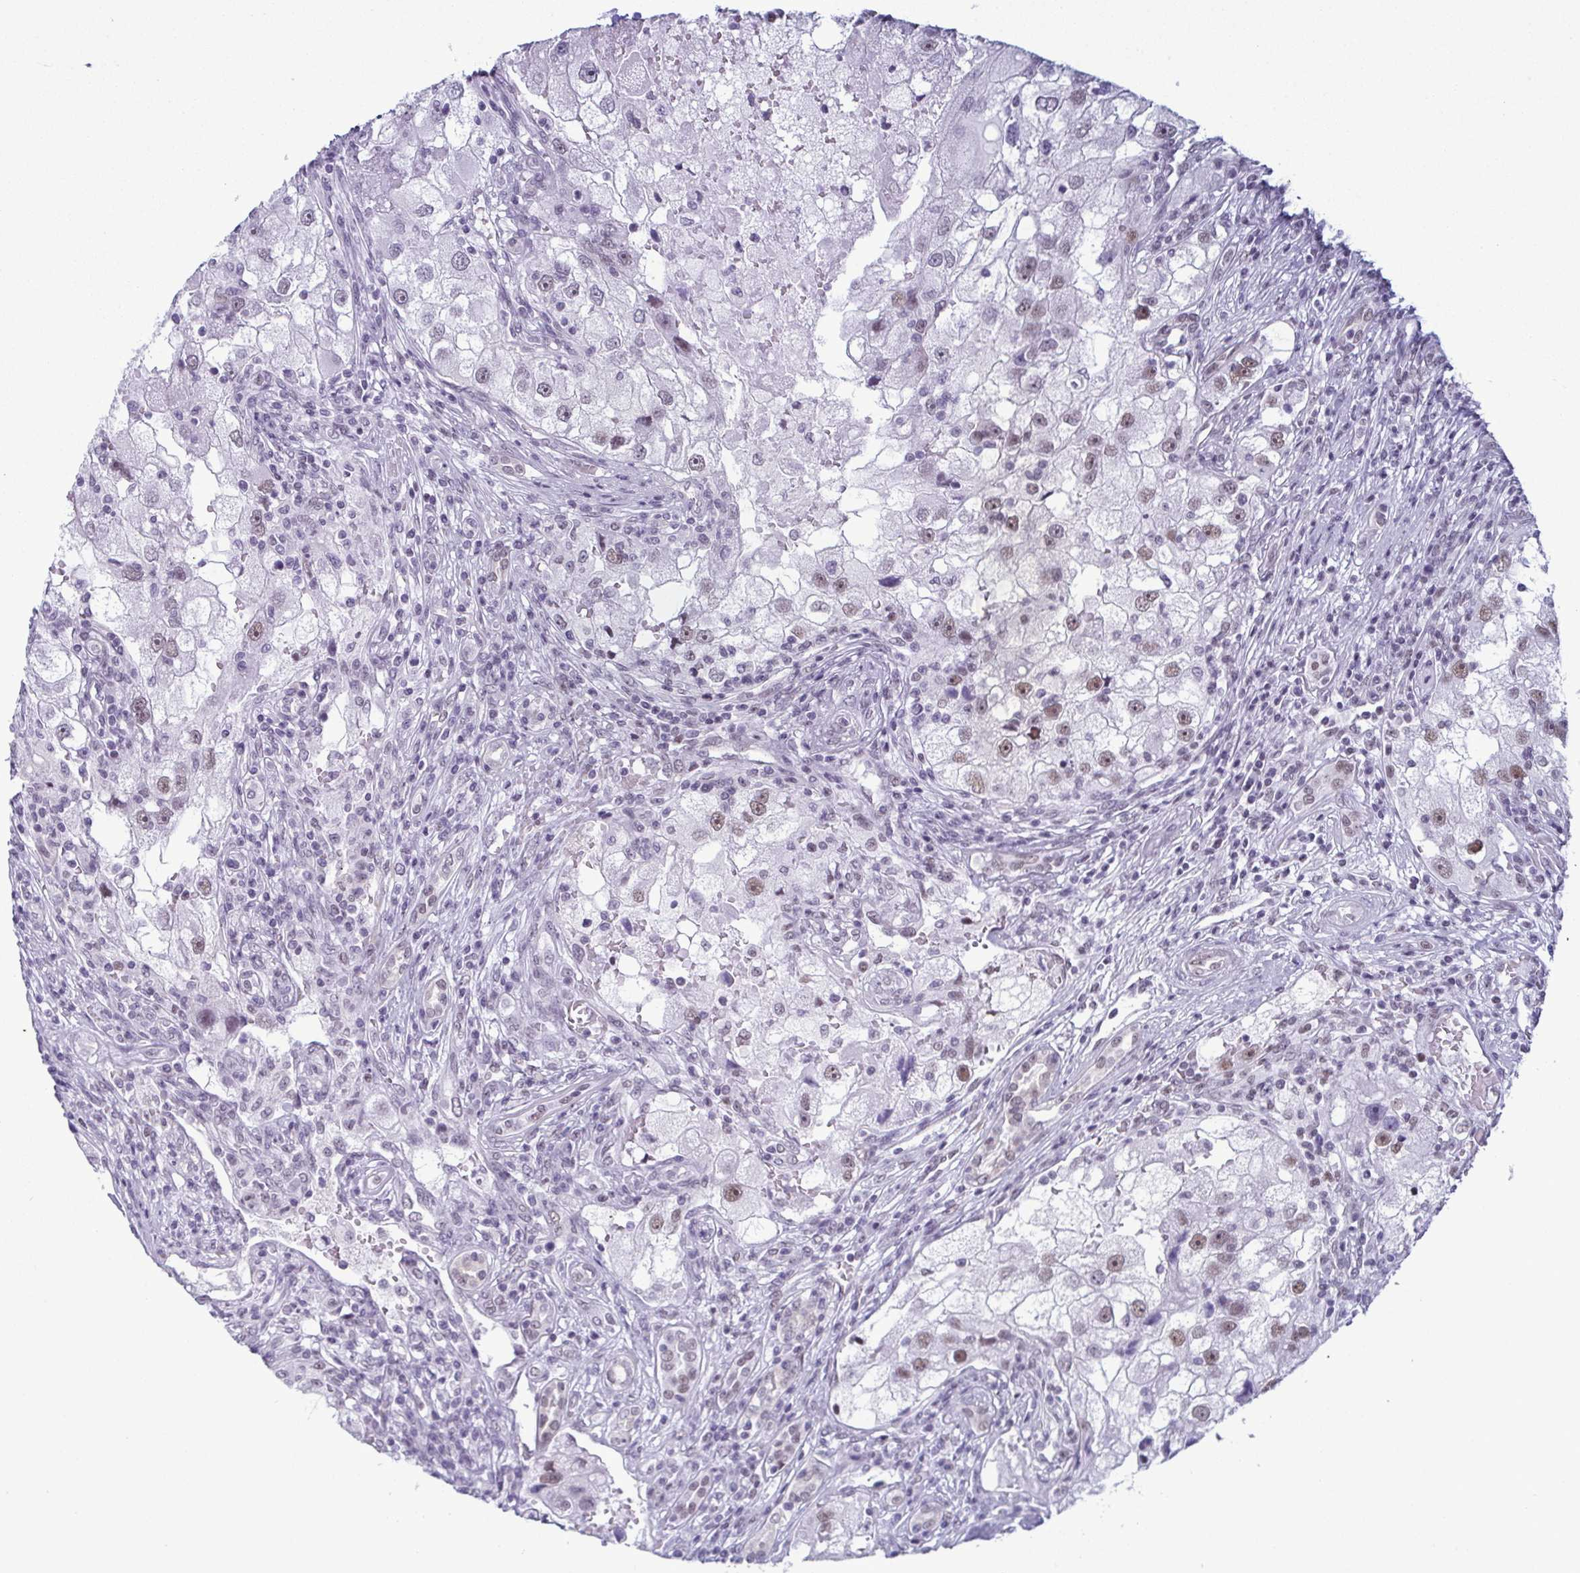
{"staining": {"intensity": "moderate", "quantity": "<25%", "location": "nuclear"}, "tissue": "renal cancer", "cell_type": "Tumor cells", "image_type": "cancer", "snomed": [{"axis": "morphology", "description": "Adenocarcinoma, NOS"}, {"axis": "topography", "description": "Kidney"}], "caption": "Renal cancer (adenocarcinoma) was stained to show a protein in brown. There is low levels of moderate nuclear expression in approximately <25% of tumor cells.", "gene": "RBM7", "patient": {"sex": "male", "age": 63}}